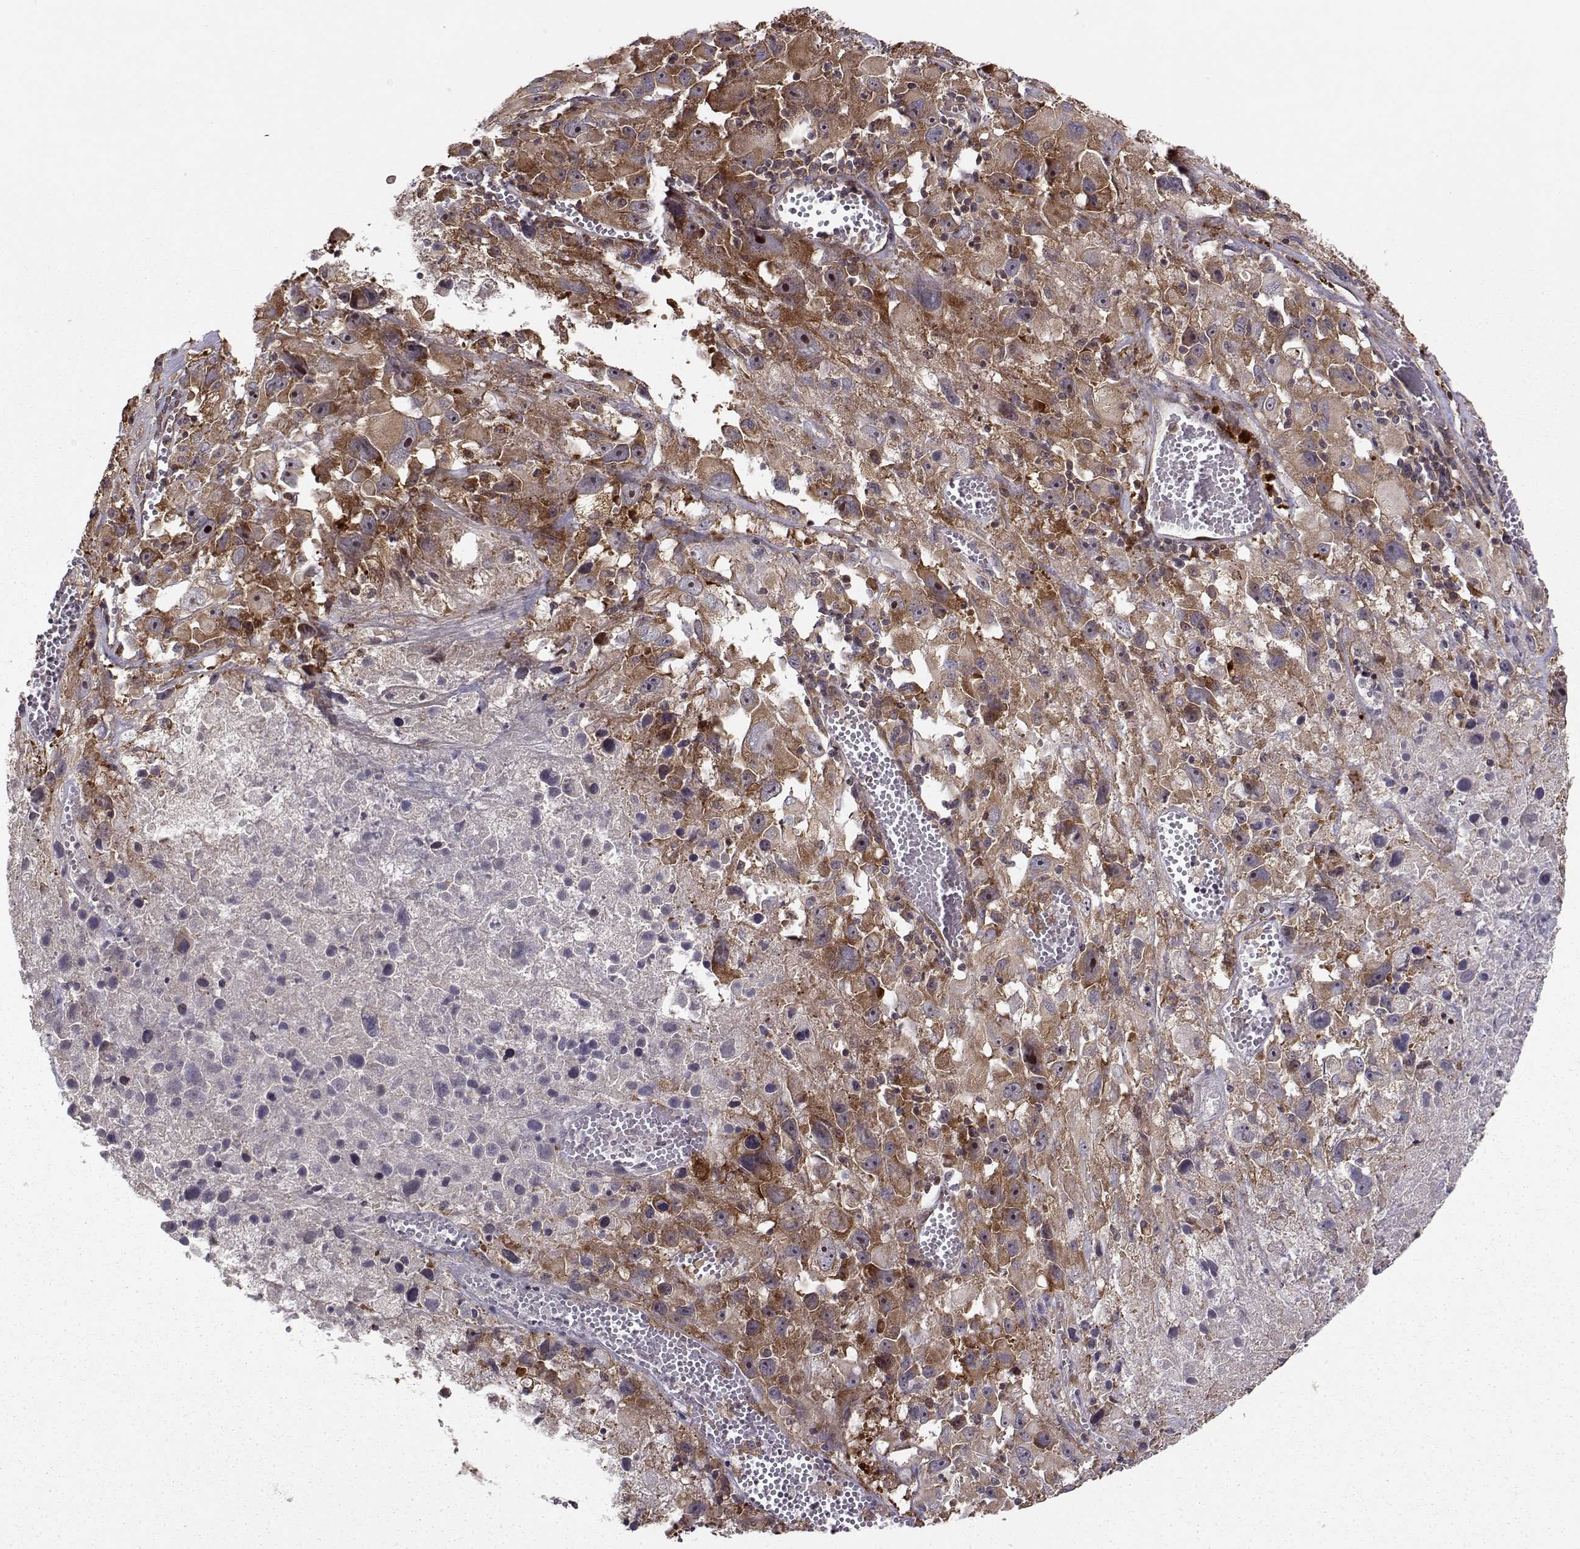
{"staining": {"intensity": "moderate", "quantity": ">75%", "location": "cytoplasmic/membranous"}, "tissue": "melanoma", "cell_type": "Tumor cells", "image_type": "cancer", "snomed": [{"axis": "morphology", "description": "Malignant melanoma, Metastatic site"}, {"axis": "topography", "description": "Lymph node"}], "caption": "IHC staining of melanoma, which displays medium levels of moderate cytoplasmic/membranous positivity in approximately >75% of tumor cells indicating moderate cytoplasmic/membranous protein expression. The staining was performed using DAB (3,3'-diaminobenzidine) (brown) for protein detection and nuclei were counterstained in hematoxylin (blue).", "gene": "RPL31", "patient": {"sex": "male", "age": 50}}